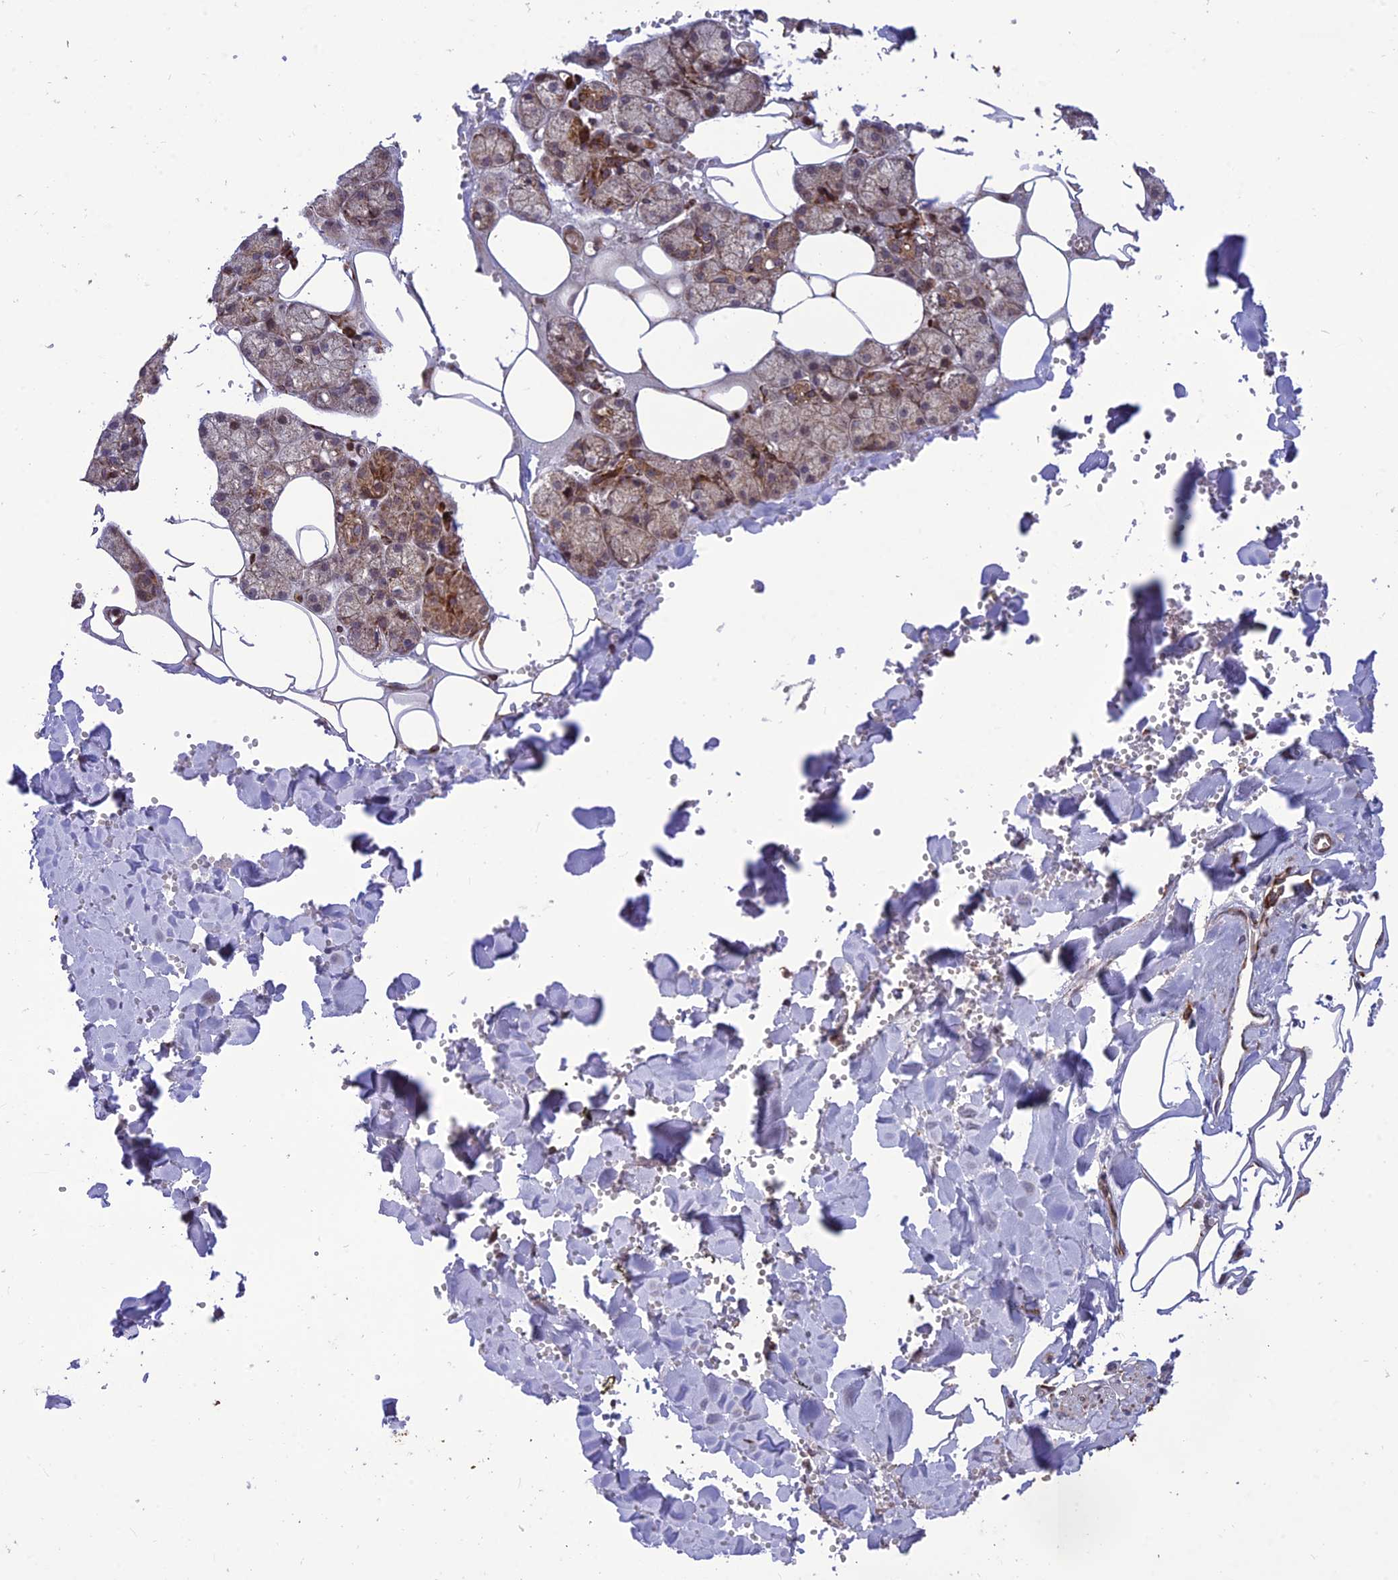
{"staining": {"intensity": "strong", "quantity": "25%-75%", "location": "cytoplasmic/membranous,nuclear"}, "tissue": "salivary gland", "cell_type": "Glandular cells", "image_type": "normal", "snomed": [{"axis": "morphology", "description": "Normal tissue, NOS"}, {"axis": "topography", "description": "Salivary gland"}], "caption": "Immunohistochemical staining of normal salivary gland displays high levels of strong cytoplasmic/membranous,nuclear positivity in about 25%-75% of glandular cells.", "gene": "CRTAP", "patient": {"sex": "male", "age": 62}}